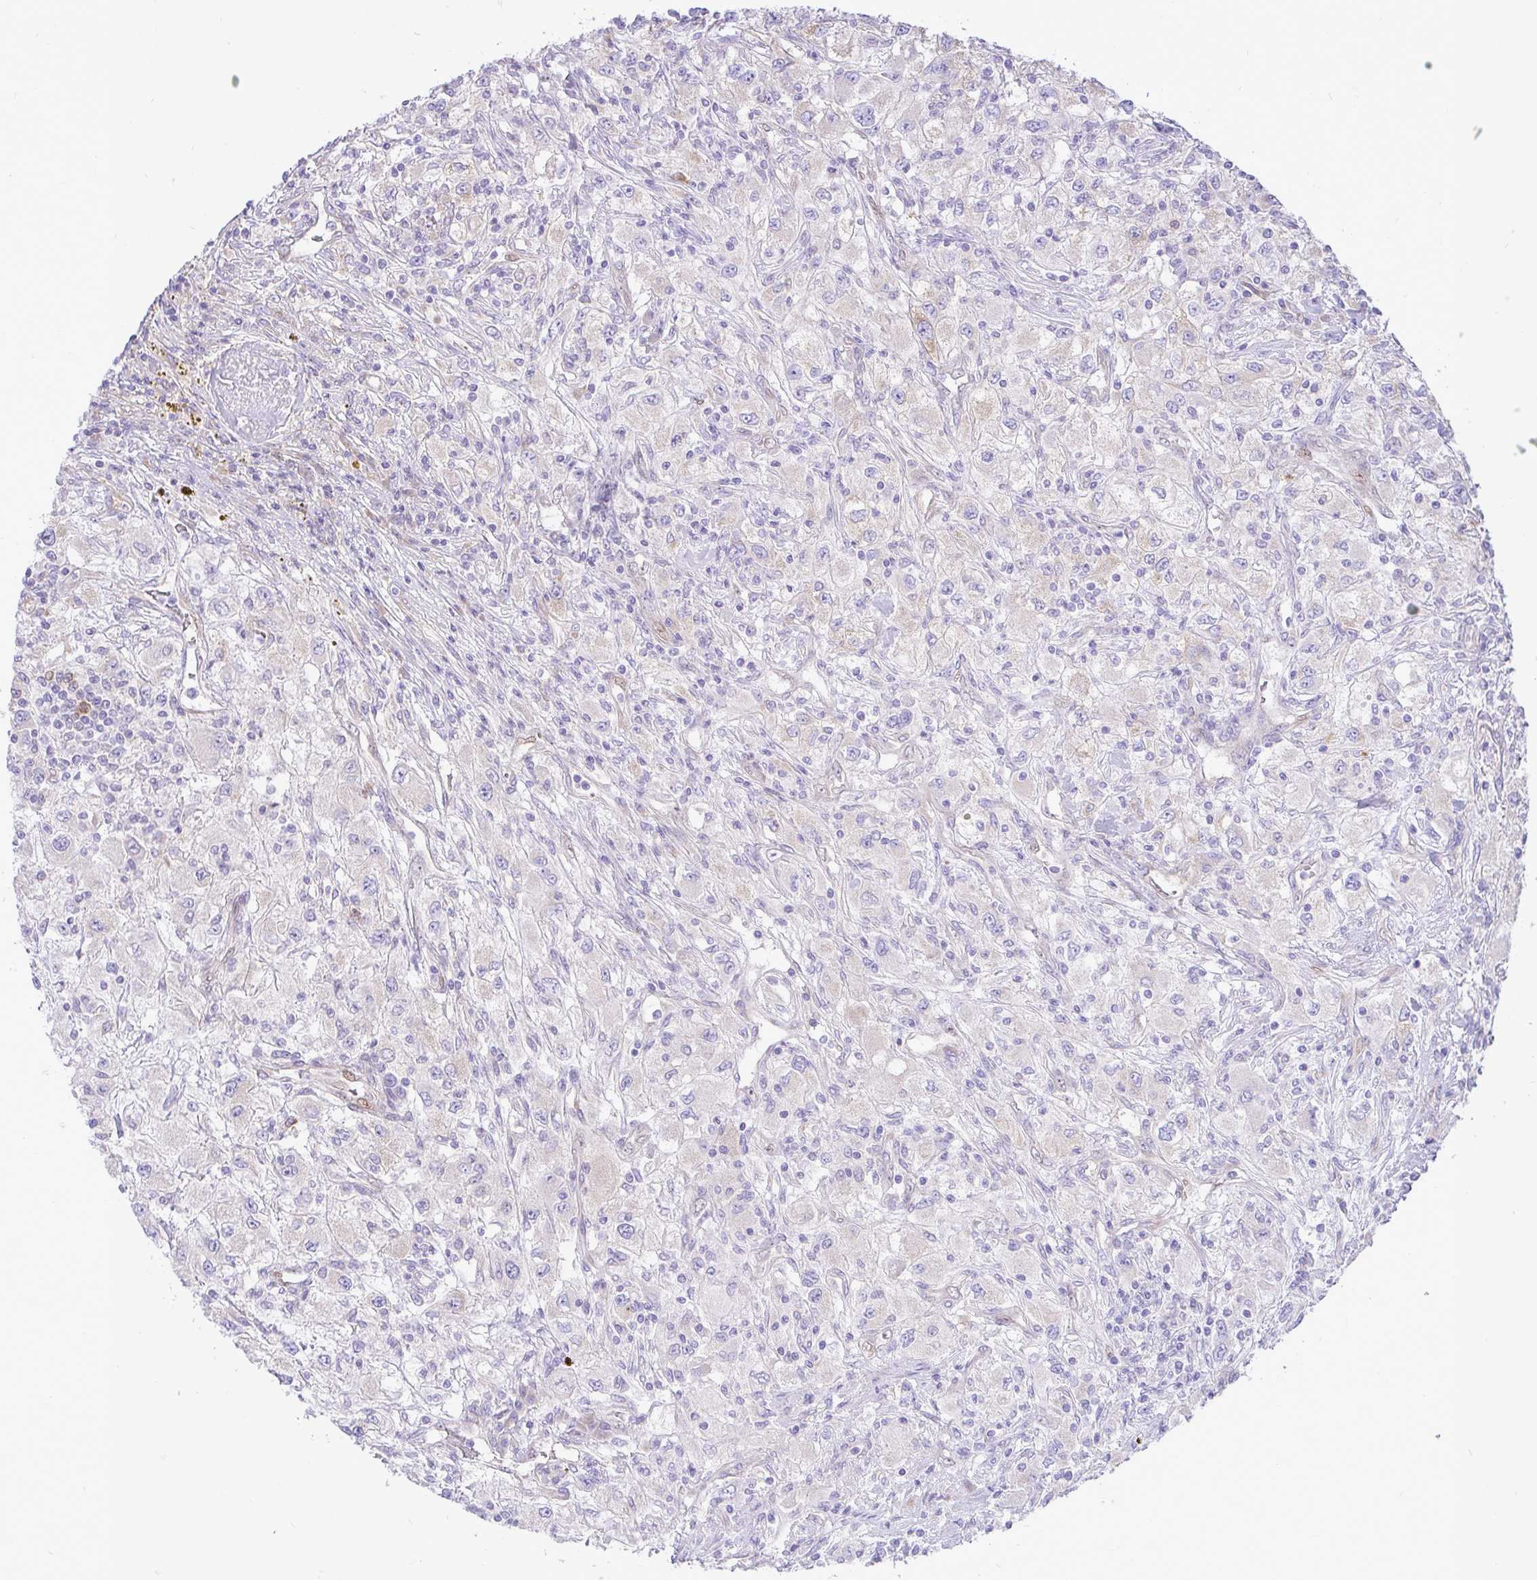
{"staining": {"intensity": "negative", "quantity": "none", "location": "none"}, "tissue": "renal cancer", "cell_type": "Tumor cells", "image_type": "cancer", "snomed": [{"axis": "morphology", "description": "Adenocarcinoma, NOS"}, {"axis": "topography", "description": "Kidney"}], "caption": "The photomicrograph reveals no staining of tumor cells in renal cancer (adenocarcinoma).", "gene": "EEF1A2", "patient": {"sex": "female", "age": 67}}